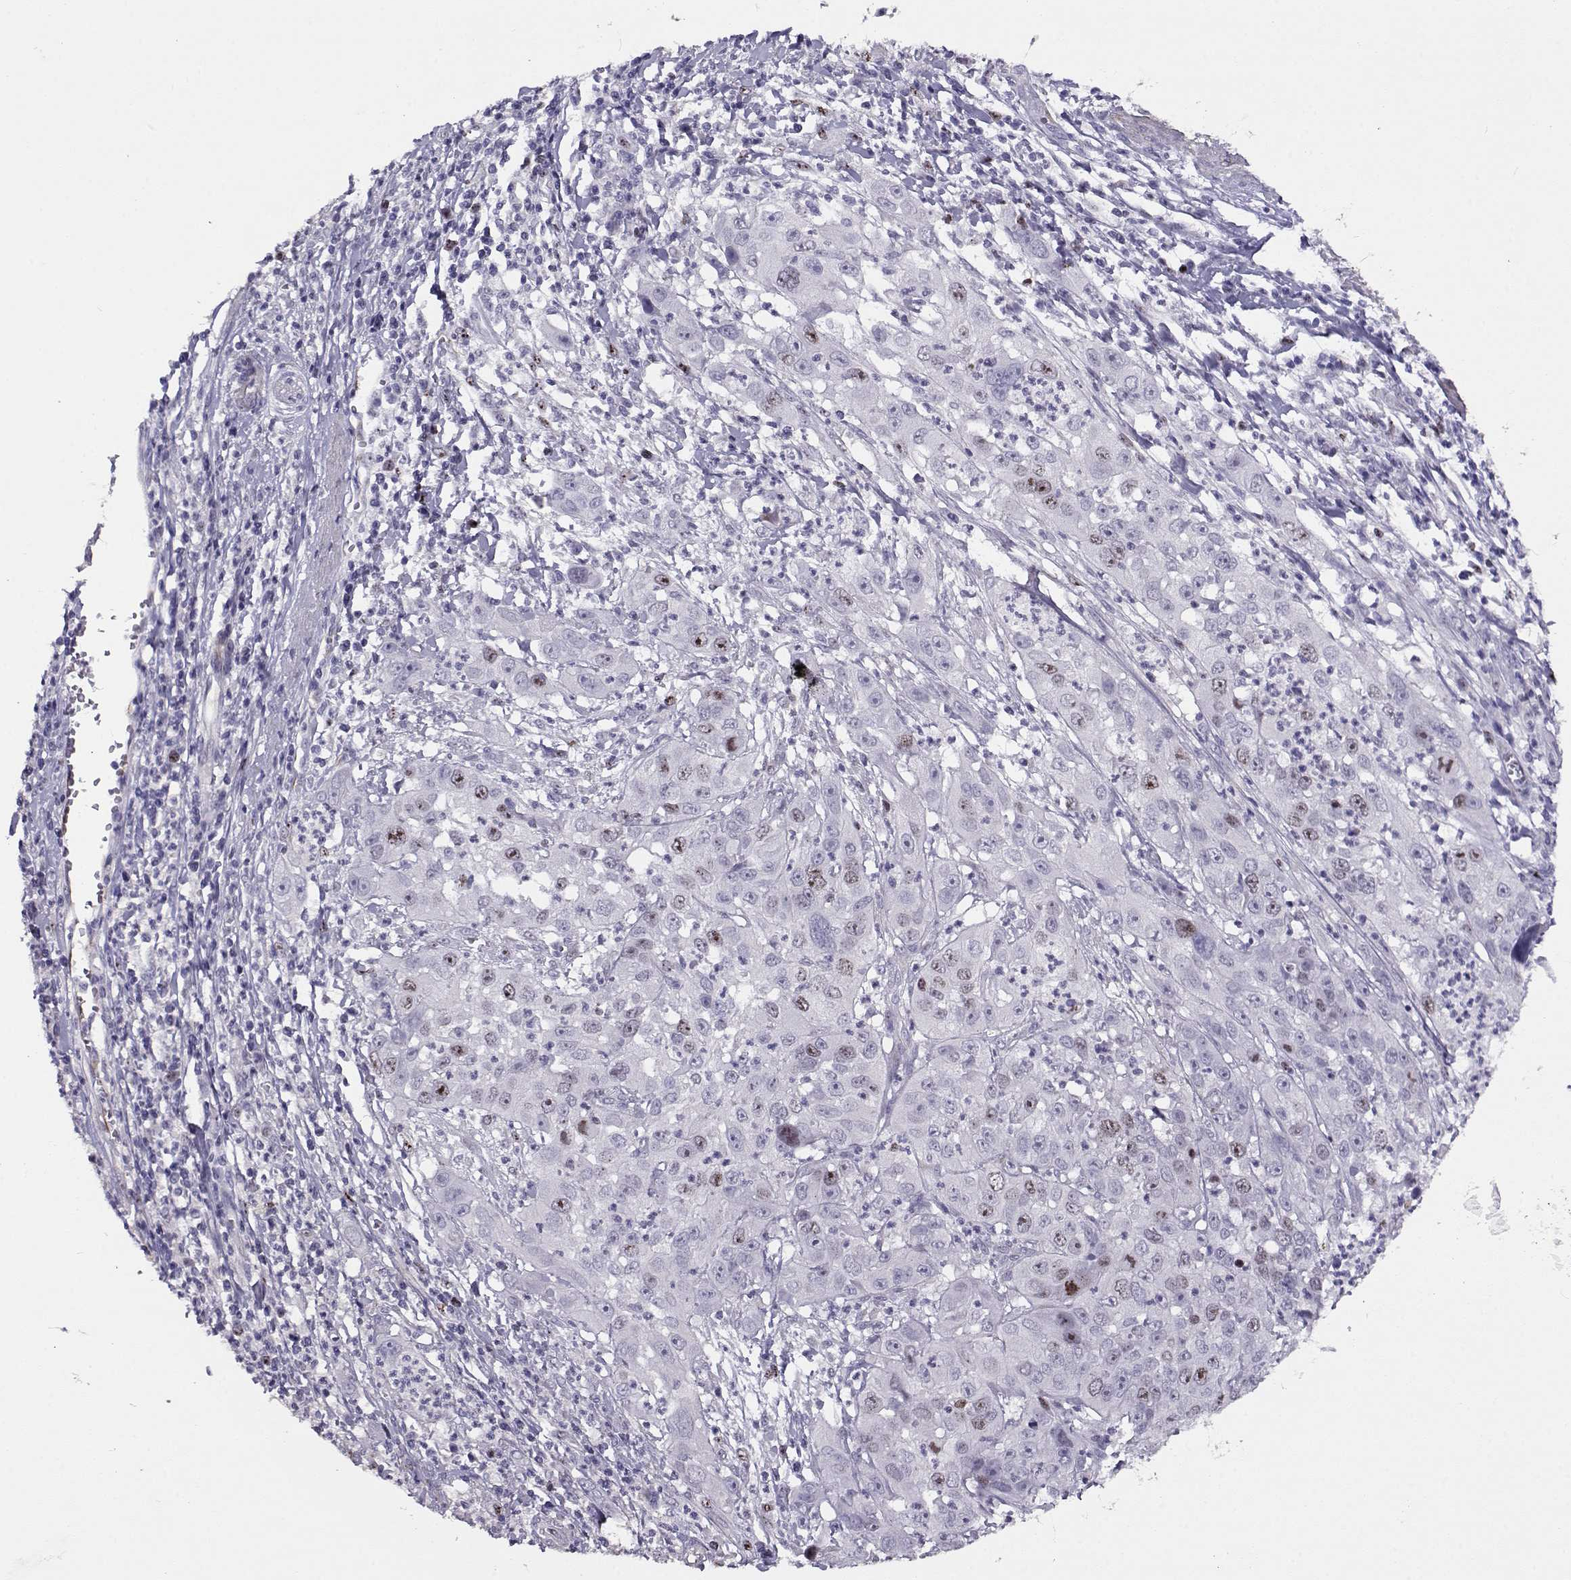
{"staining": {"intensity": "moderate", "quantity": "<25%", "location": "nuclear"}, "tissue": "cervical cancer", "cell_type": "Tumor cells", "image_type": "cancer", "snomed": [{"axis": "morphology", "description": "Squamous cell carcinoma, NOS"}, {"axis": "topography", "description": "Cervix"}], "caption": "Squamous cell carcinoma (cervical) stained for a protein exhibits moderate nuclear positivity in tumor cells.", "gene": "NPW", "patient": {"sex": "female", "age": 32}}